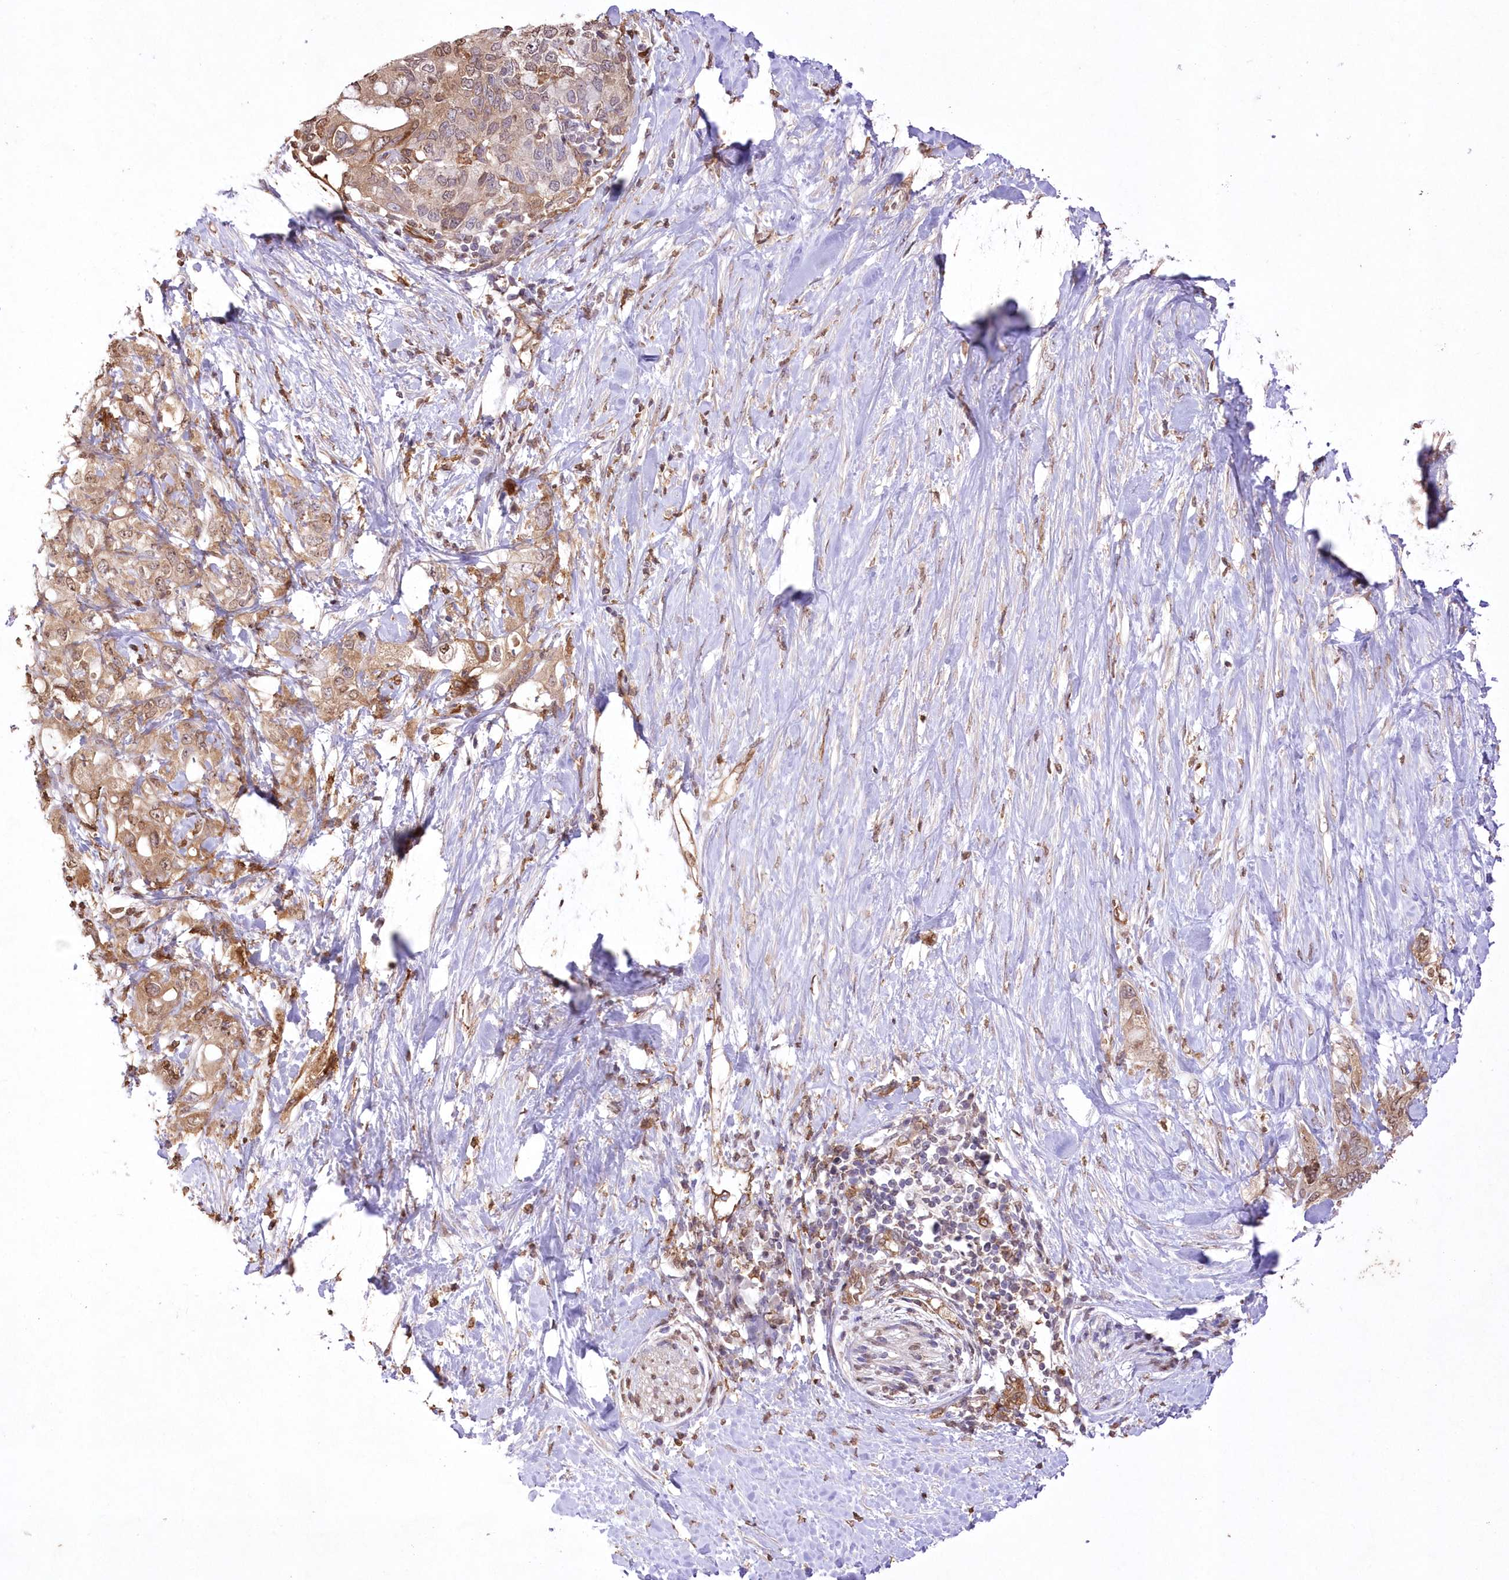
{"staining": {"intensity": "moderate", "quantity": ">75%", "location": "cytoplasmic/membranous,nuclear"}, "tissue": "pancreatic cancer", "cell_type": "Tumor cells", "image_type": "cancer", "snomed": [{"axis": "morphology", "description": "Adenocarcinoma, NOS"}, {"axis": "topography", "description": "Pancreas"}], "caption": "Human pancreatic adenocarcinoma stained for a protein (brown) shows moderate cytoplasmic/membranous and nuclear positive expression in approximately >75% of tumor cells.", "gene": "FCHO2", "patient": {"sex": "female", "age": 56}}